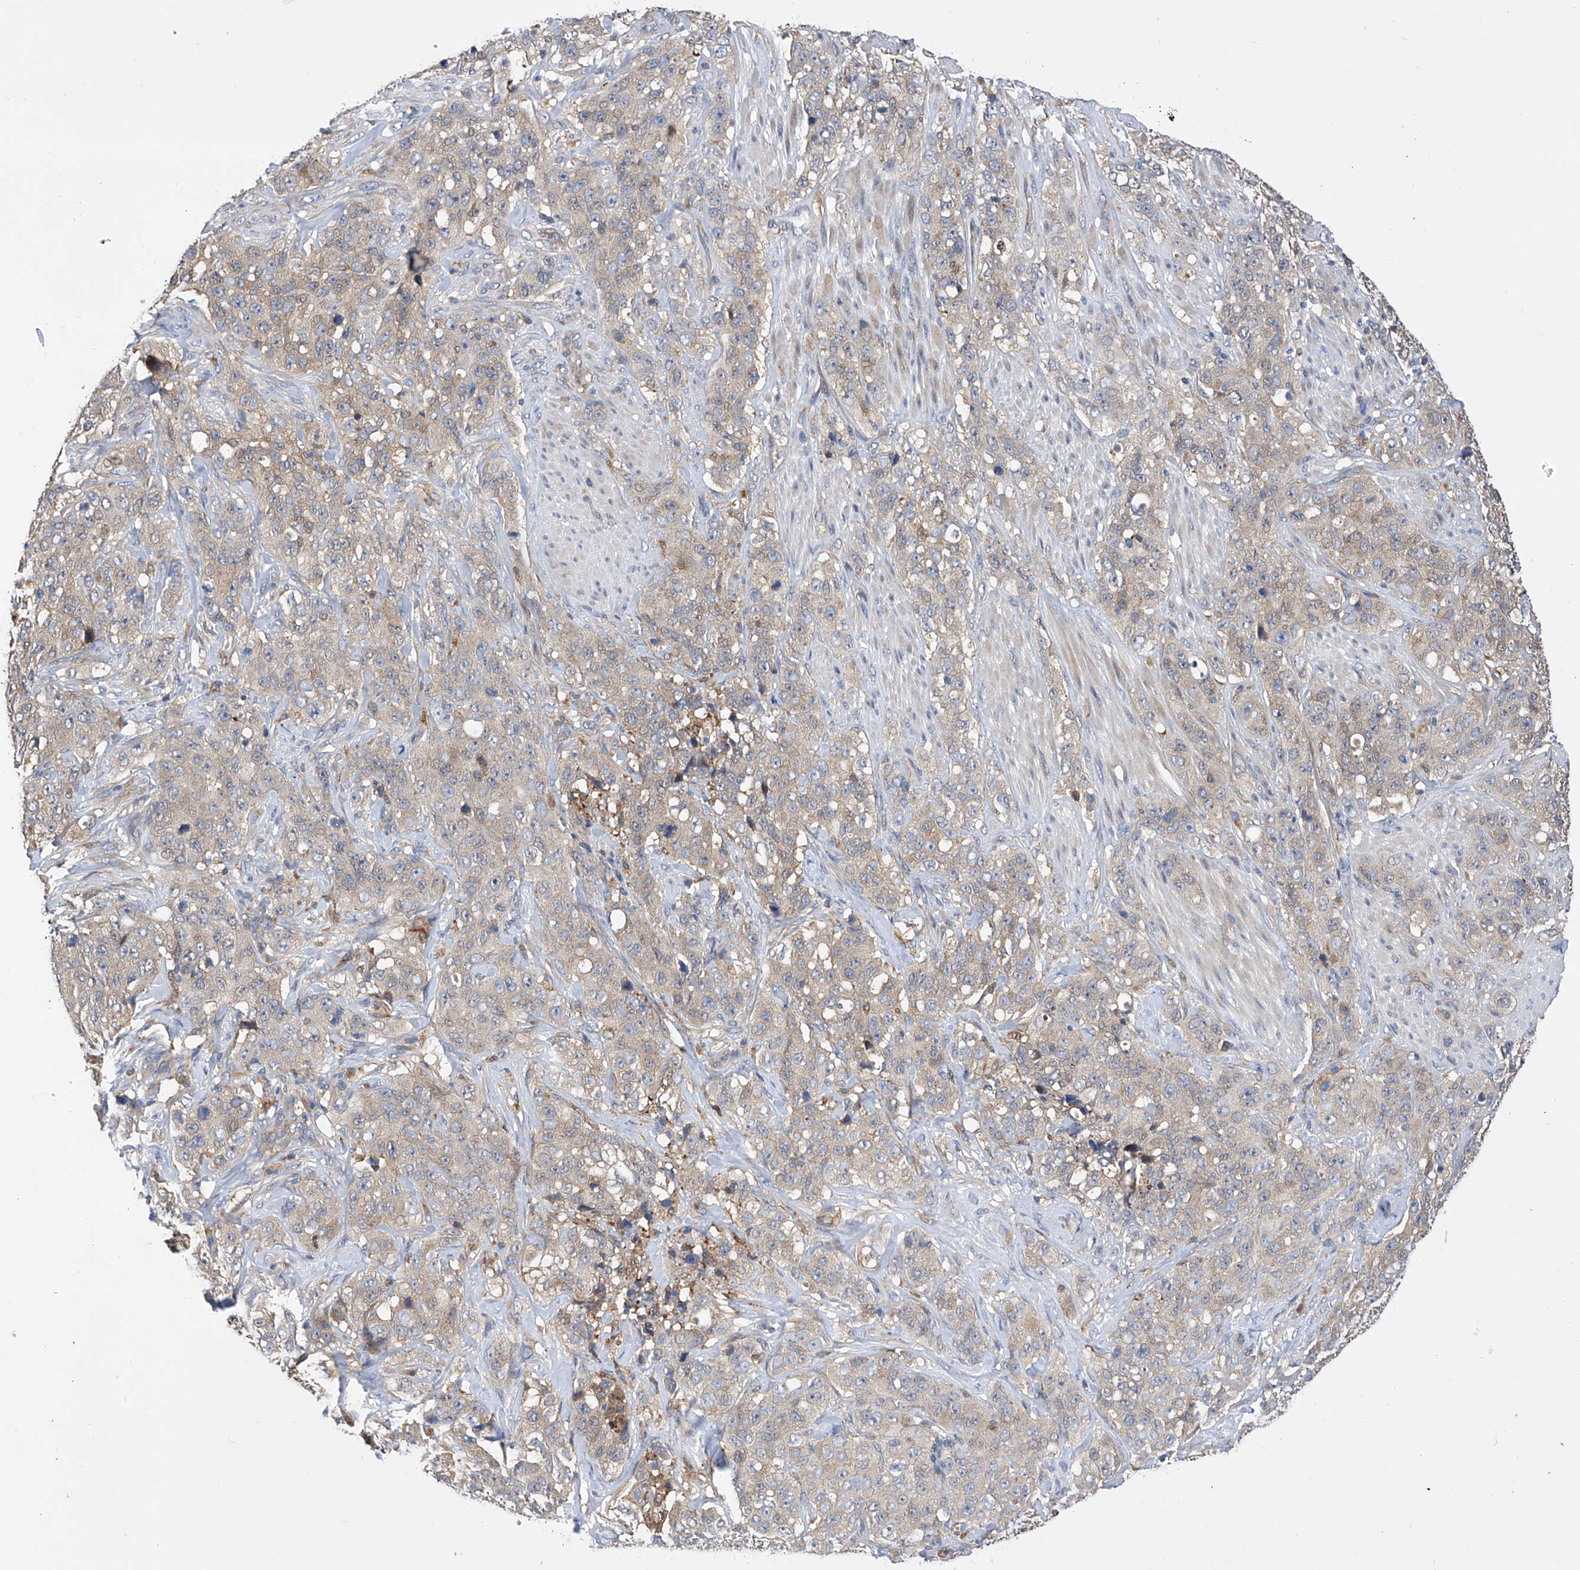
{"staining": {"intensity": "weak", "quantity": "25%-75%", "location": "cytoplasmic/membranous"}, "tissue": "stomach cancer", "cell_type": "Tumor cells", "image_type": "cancer", "snomed": [{"axis": "morphology", "description": "Adenocarcinoma, NOS"}, {"axis": "topography", "description": "Stomach"}], "caption": "Tumor cells demonstrate low levels of weak cytoplasmic/membranous positivity in approximately 25%-75% of cells in stomach cancer.", "gene": "SPATA20", "patient": {"sex": "male", "age": 48}}